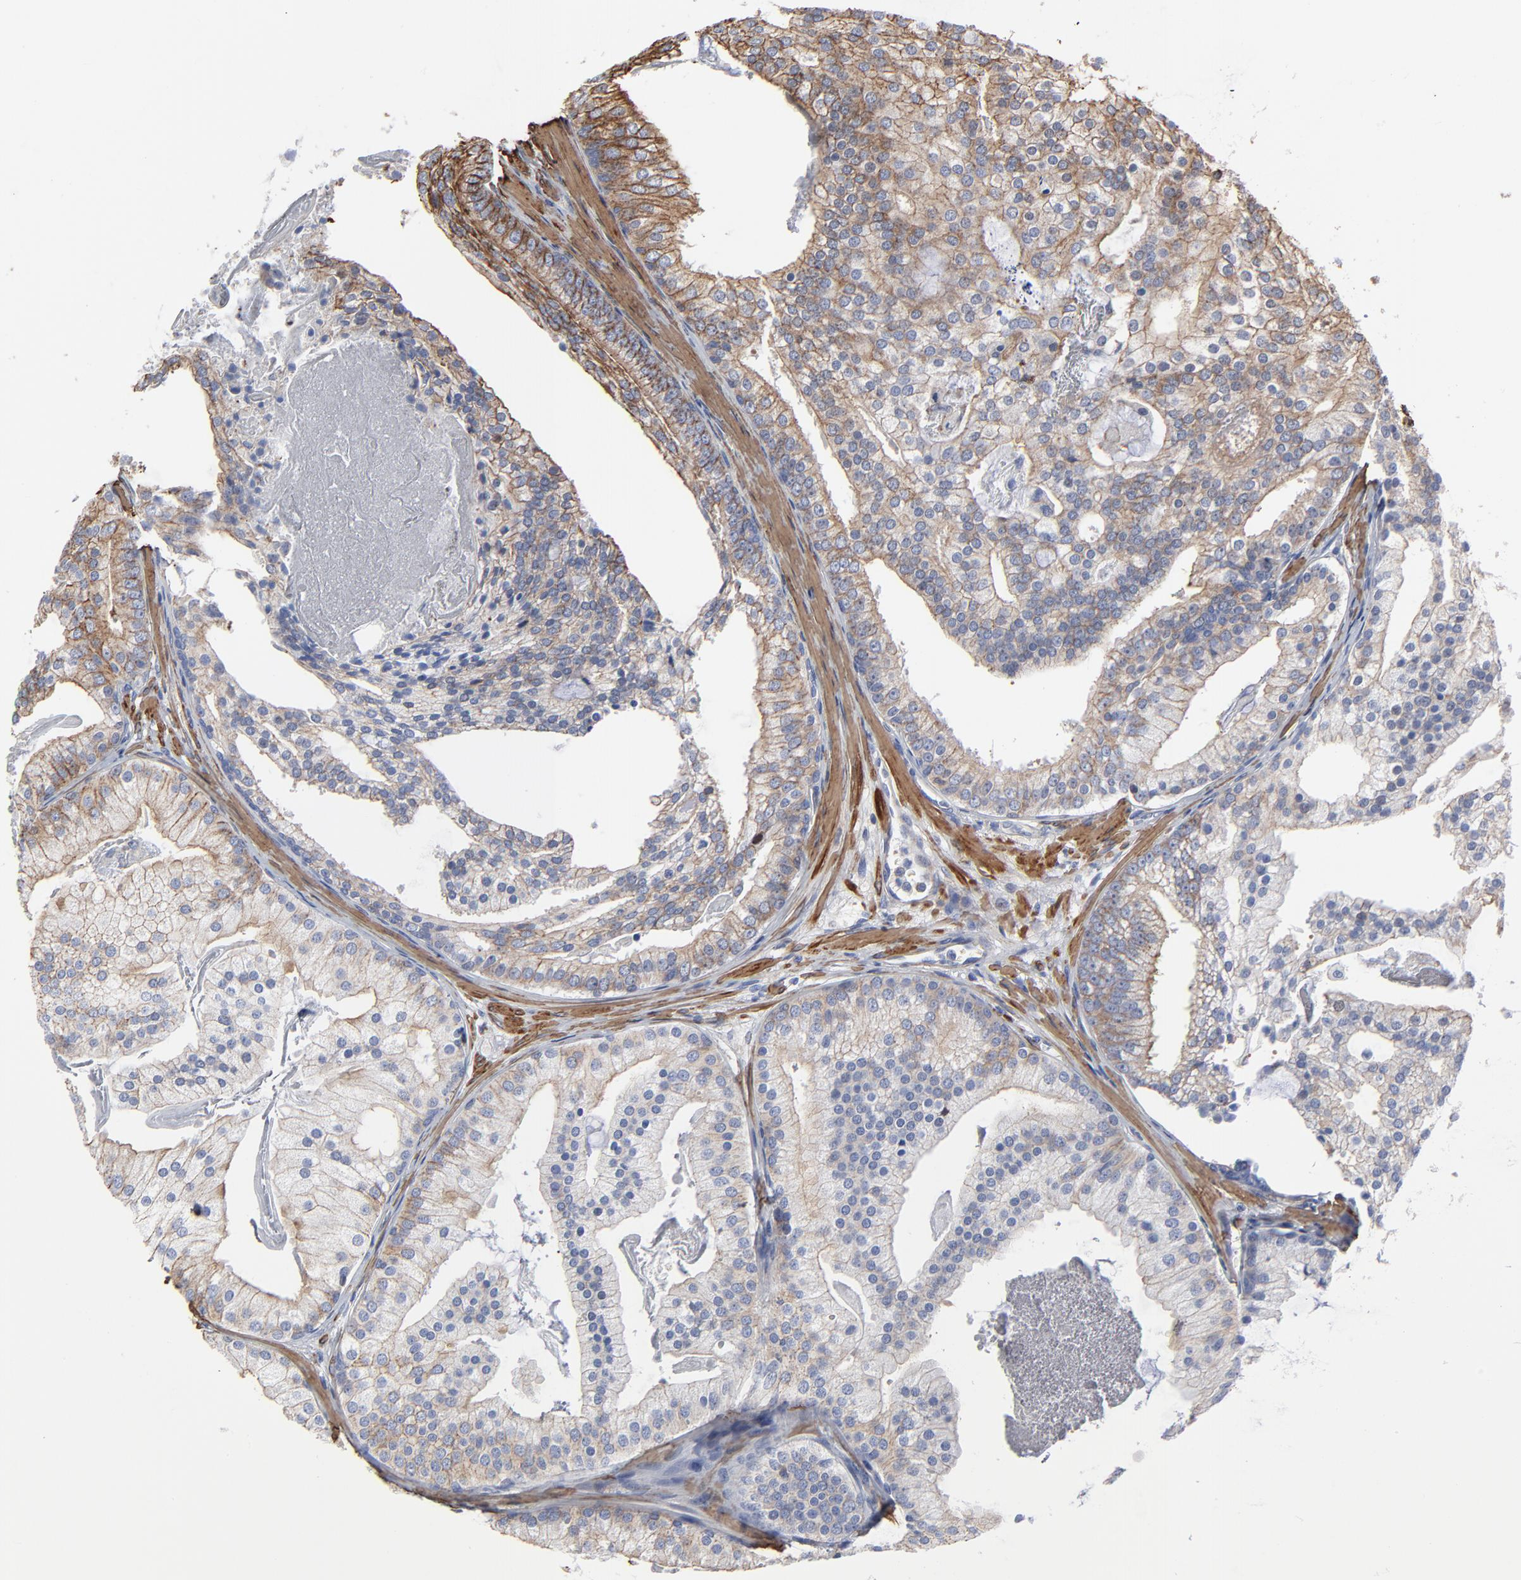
{"staining": {"intensity": "weak", "quantity": ">75%", "location": "cytoplasmic/membranous"}, "tissue": "prostate cancer", "cell_type": "Tumor cells", "image_type": "cancer", "snomed": [{"axis": "morphology", "description": "Adenocarcinoma, Low grade"}, {"axis": "topography", "description": "Prostate"}], "caption": "A high-resolution micrograph shows IHC staining of prostate cancer (low-grade adenocarcinoma), which demonstrates weak cytoplasmic/membranous staining in approximately >75% of tumor cells. (brown staining indicates protein expression, while blue staining denotes nuclei).", "gene": "ACTA2", "patient": {"sex": "male", "age": 58}}